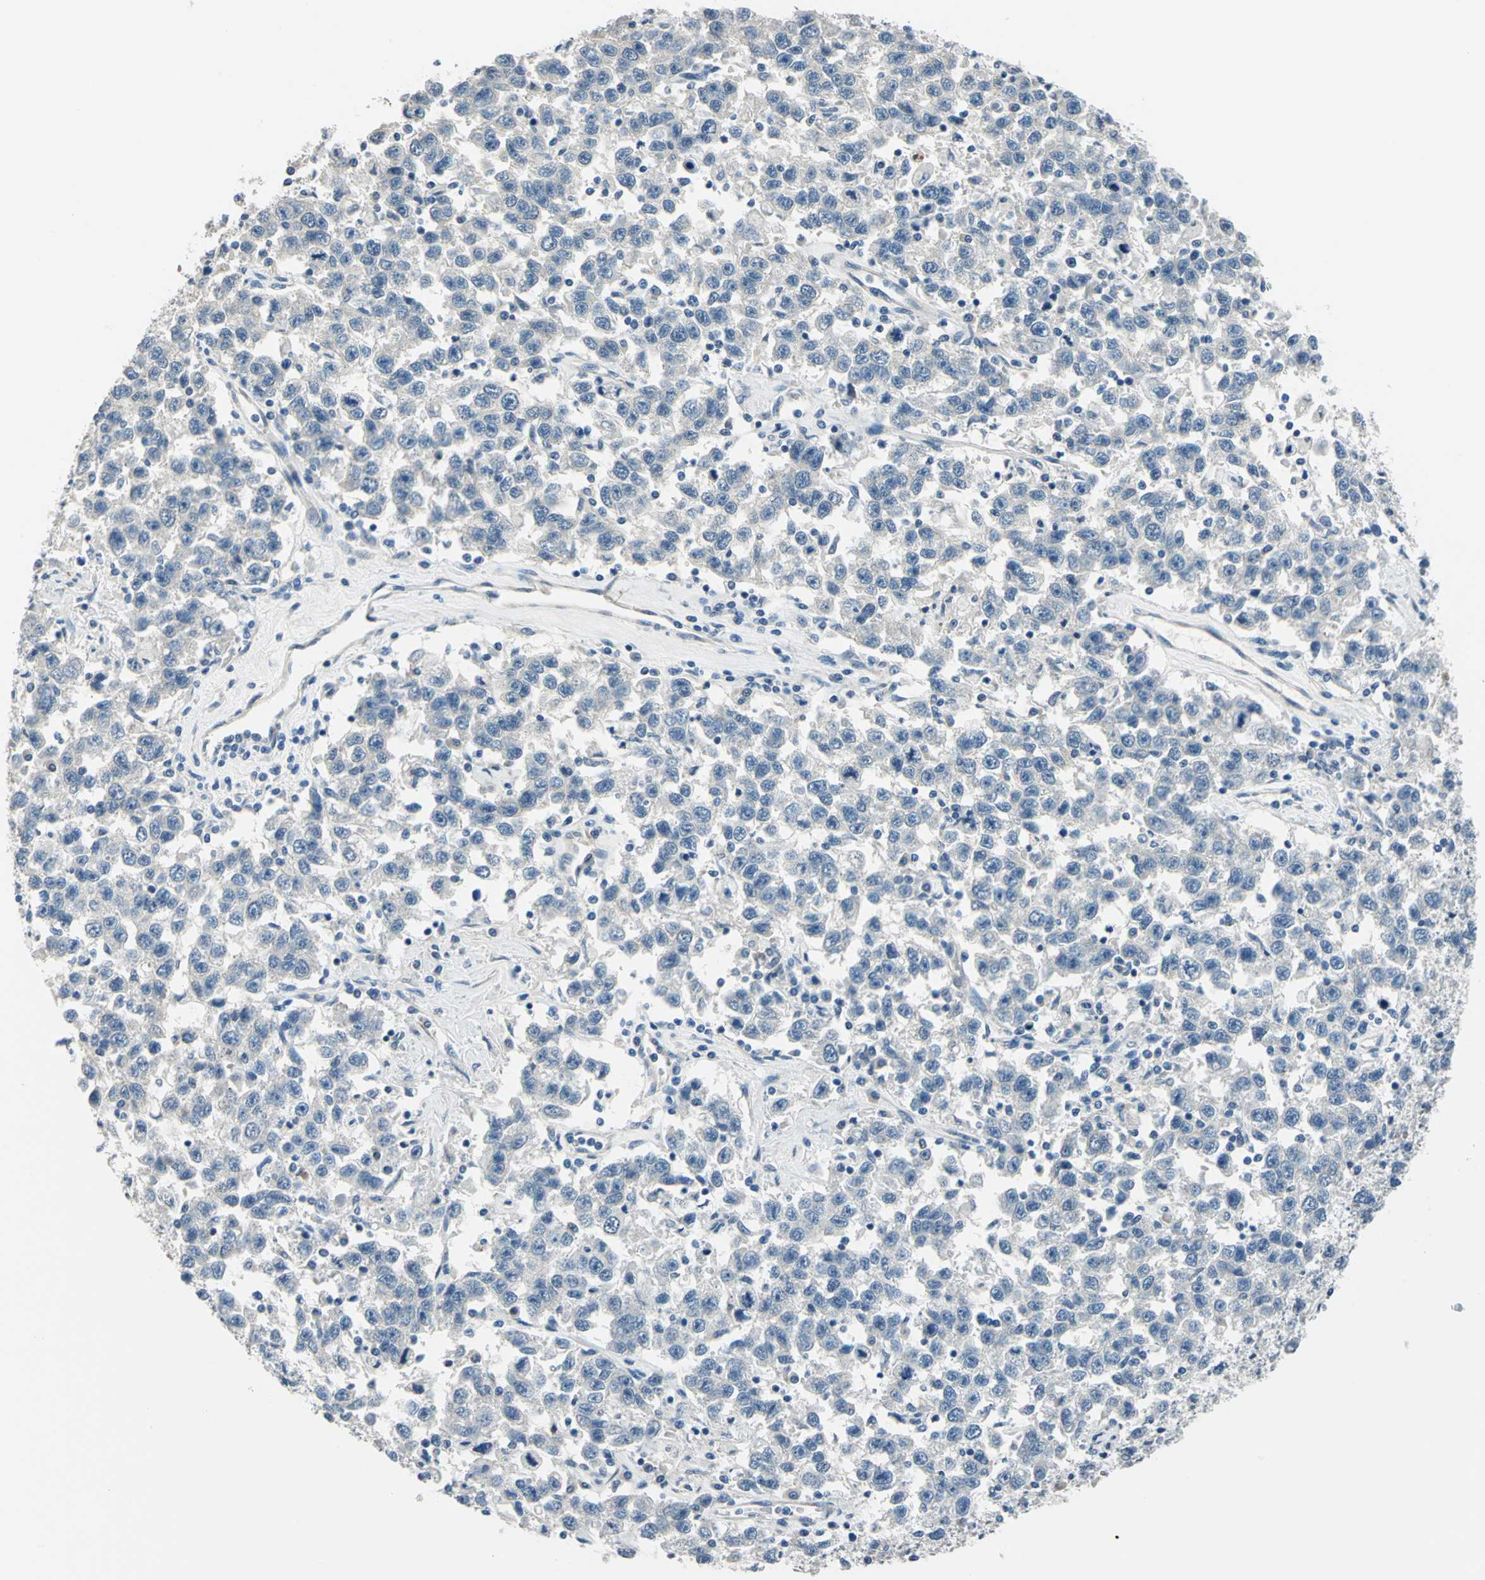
{"staining": {"intensity": "negative", "quantity": "none", "location": "none"}, "tissue": "testis cancer", "cell_type": "Tumor cells", "image_type": "cancer", "snomed": [{"axis": "morphology", "description": "Seminoma, NOS"}, {"axis": "topography", "description": "Testis"}], "caption": "Tumor cells show no significant expression in testis cancer (seminoma).", "gene": "CDC42EP1", "patient": {"sex": "male", "age": 41}}